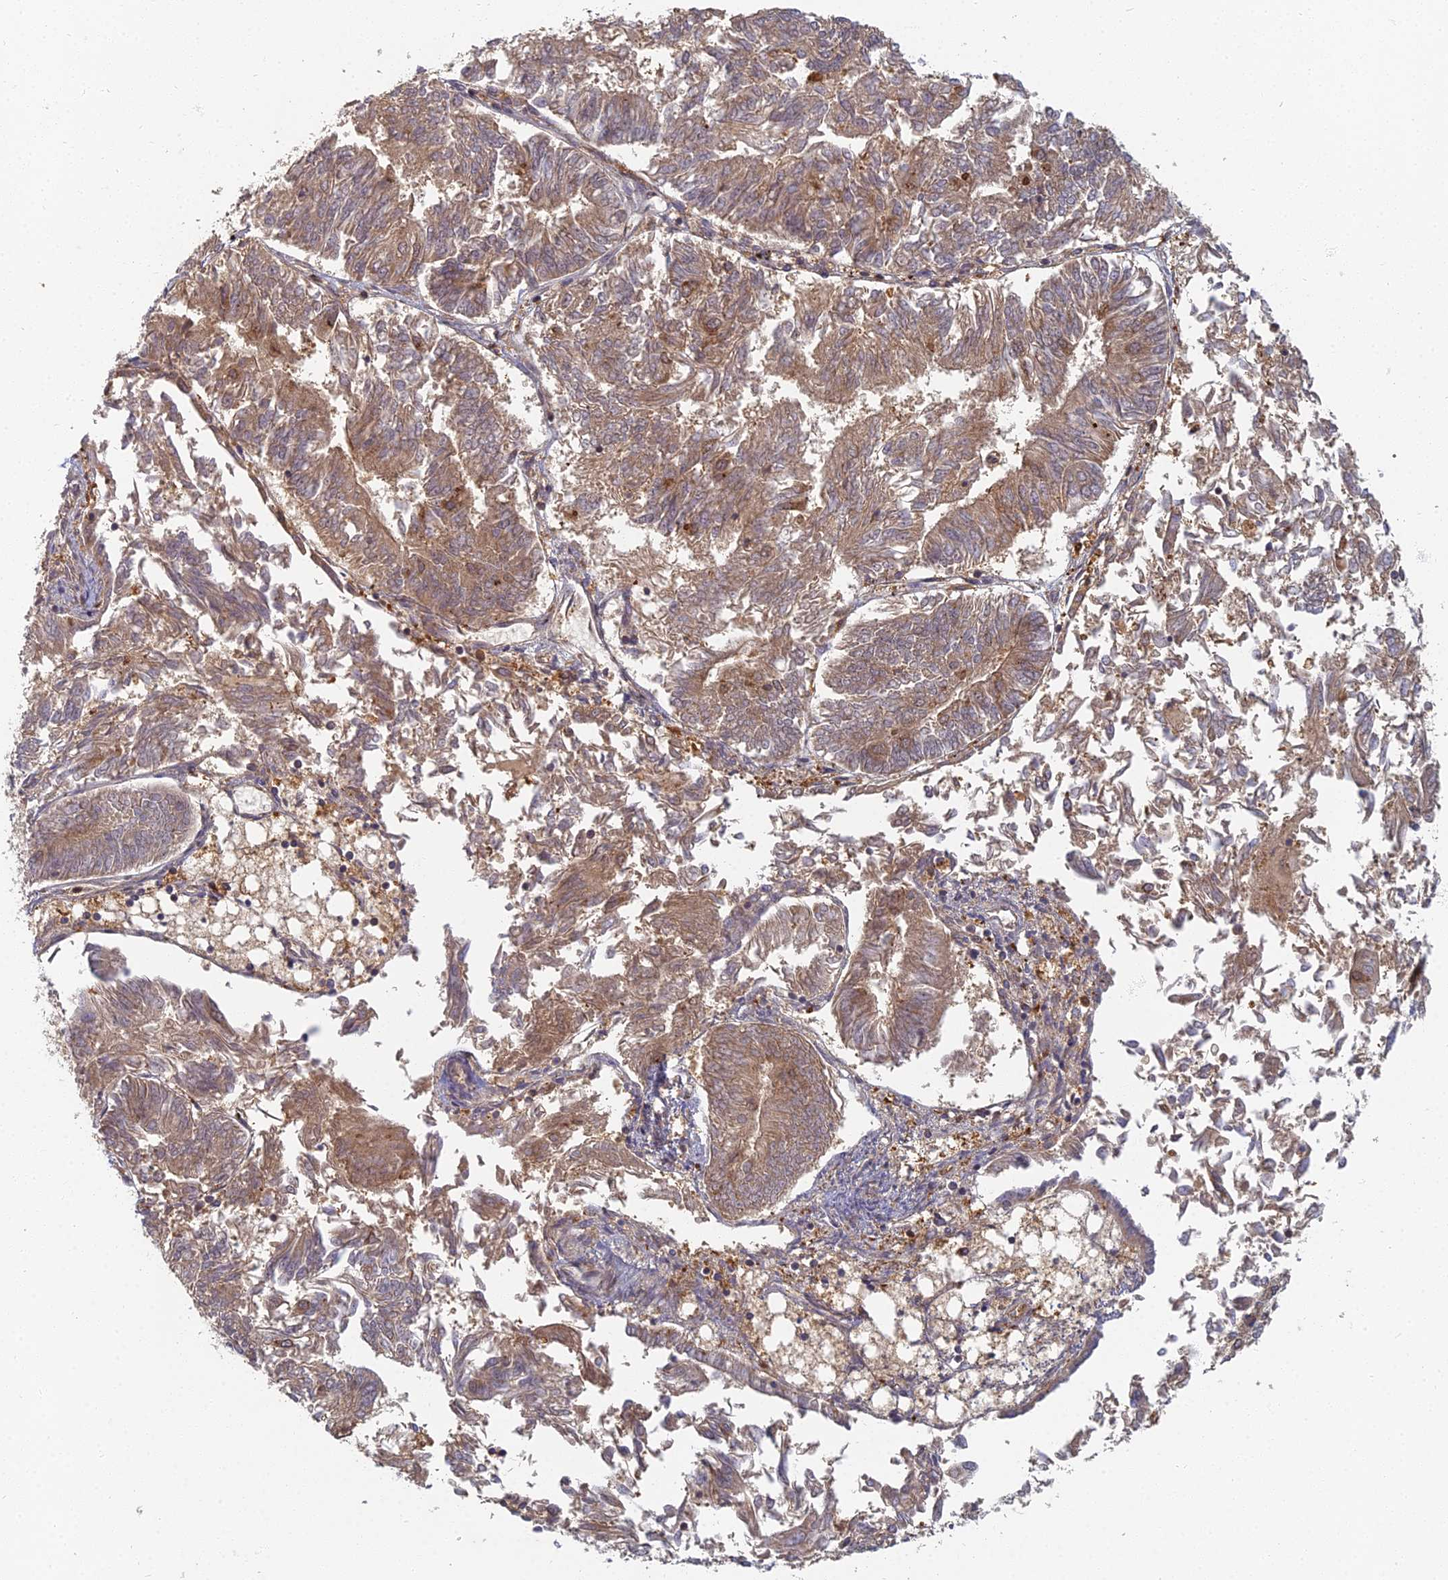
{"staining": {"intensity": "moderate", "quantity": ">75%", "location": "cytoplasmic/membranous"}, "tissue": "endometrial cancer", "cell_type": "Tumor cells", "image_type": "cancer", "snomed": [{"axis": "morphology", "description": "Adenocarcinoma, NOS"}, {"axis": "topography", "description": "Endometrium"}], "caption": "This is an image of IHC staining of adenocarcinoma (endometrial), which shows moderate staining in the cytoplasmic/membranous of tumor cells.", "gene": "INO80D", "patient": {"sex": "female", "age": 58}}